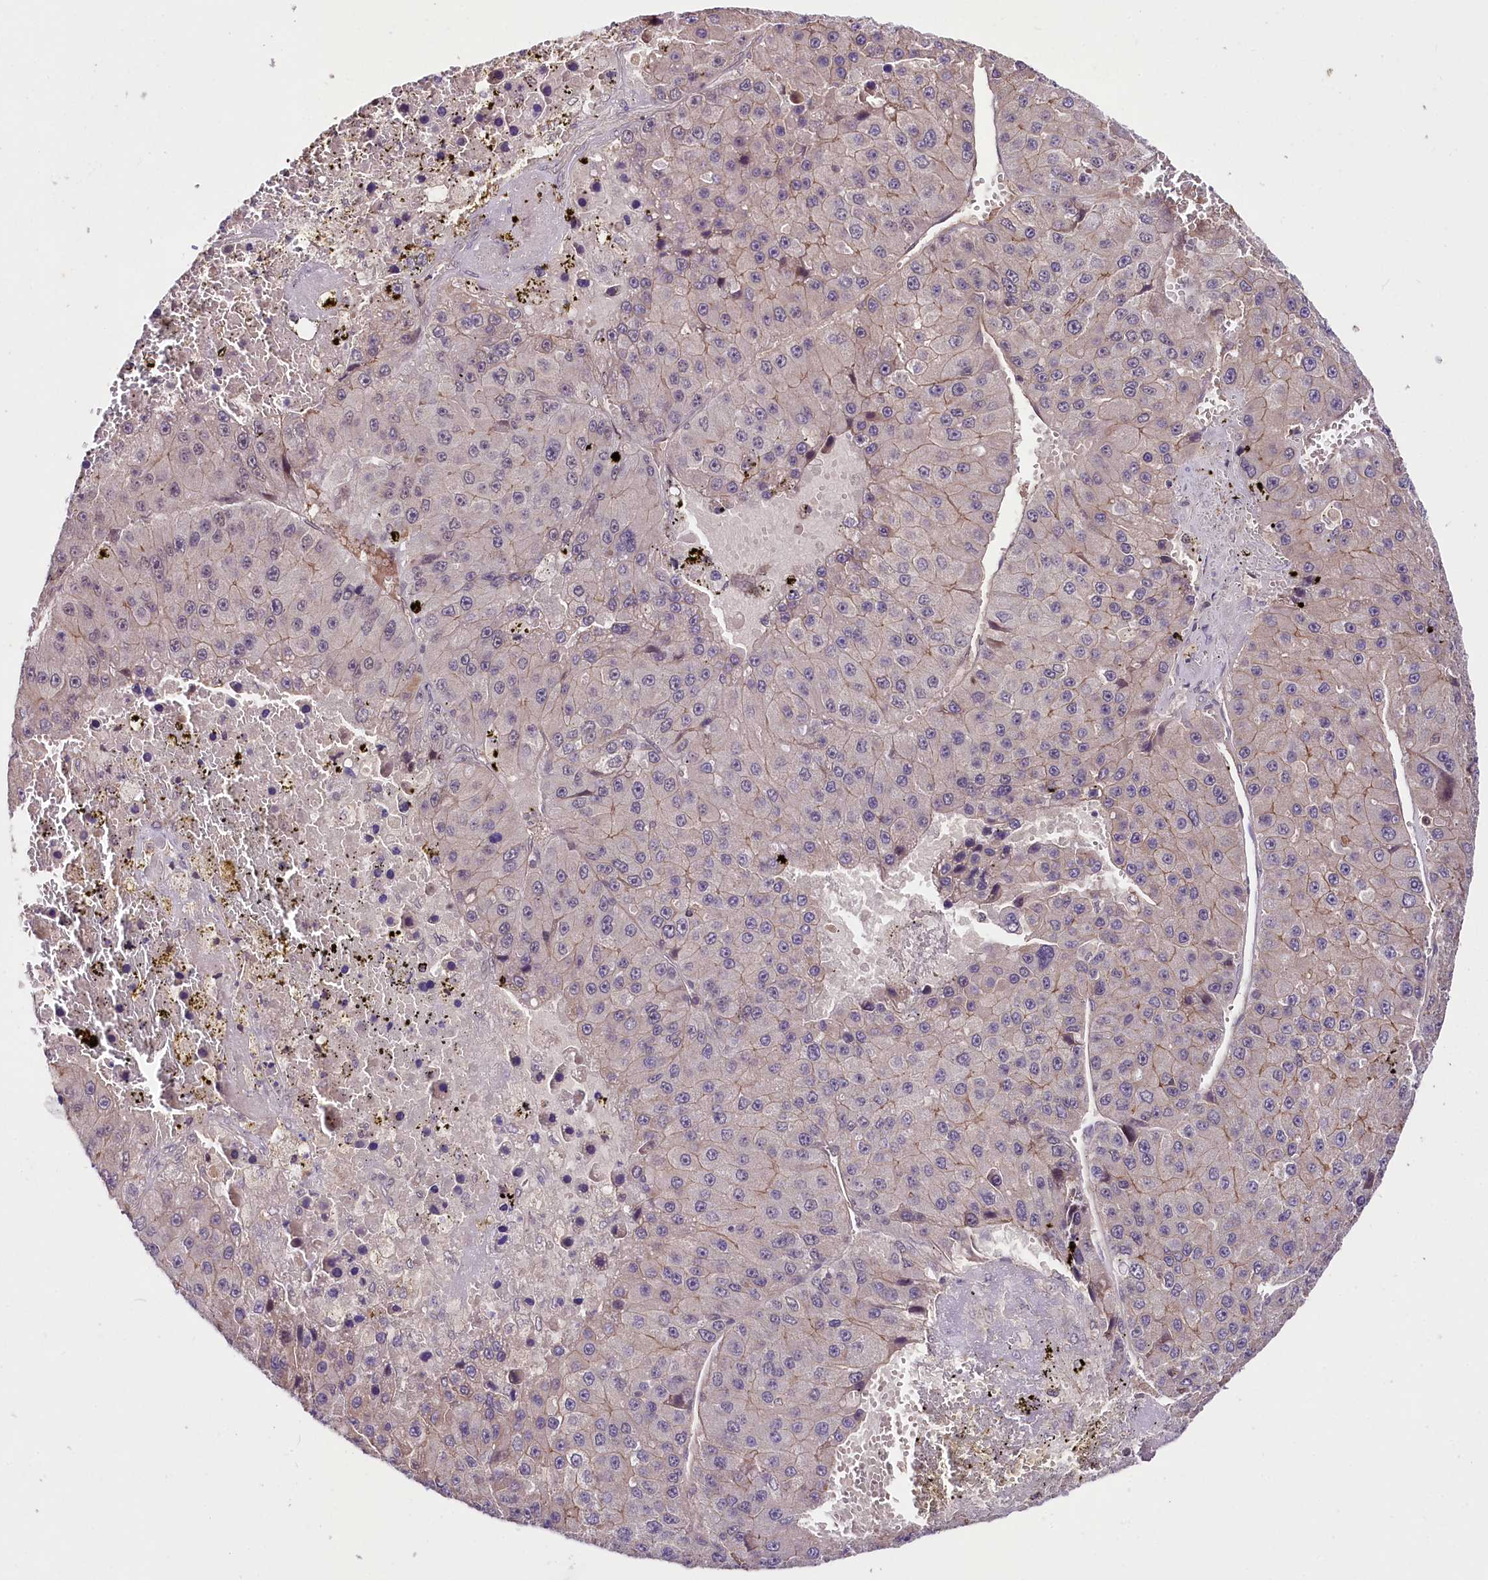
{"staining": {"intensity": "weak", "quantity": ">75%", "location": "cytoplasmic/membranous"}, "tissue": "liver cancer", "cell_type": "Tumor cells", "image_type": "cancer", "snomed": [{"axis": "morphology", "description": "Carcinoma, Hepatocellular, NOS"}, {"axis": "topography", "description": "Liver"}], "caption": "Protein expression analysis of human liver hepatocellular carcinoma reveals weak cytoplasmic/membranous expression in approximately >75% of tumor cells. (DAB = brown stain, brightfield microscopy at high magnification).", "gene": "TAFAZZIN", "patient": {"sex": "female", "age": 73}}